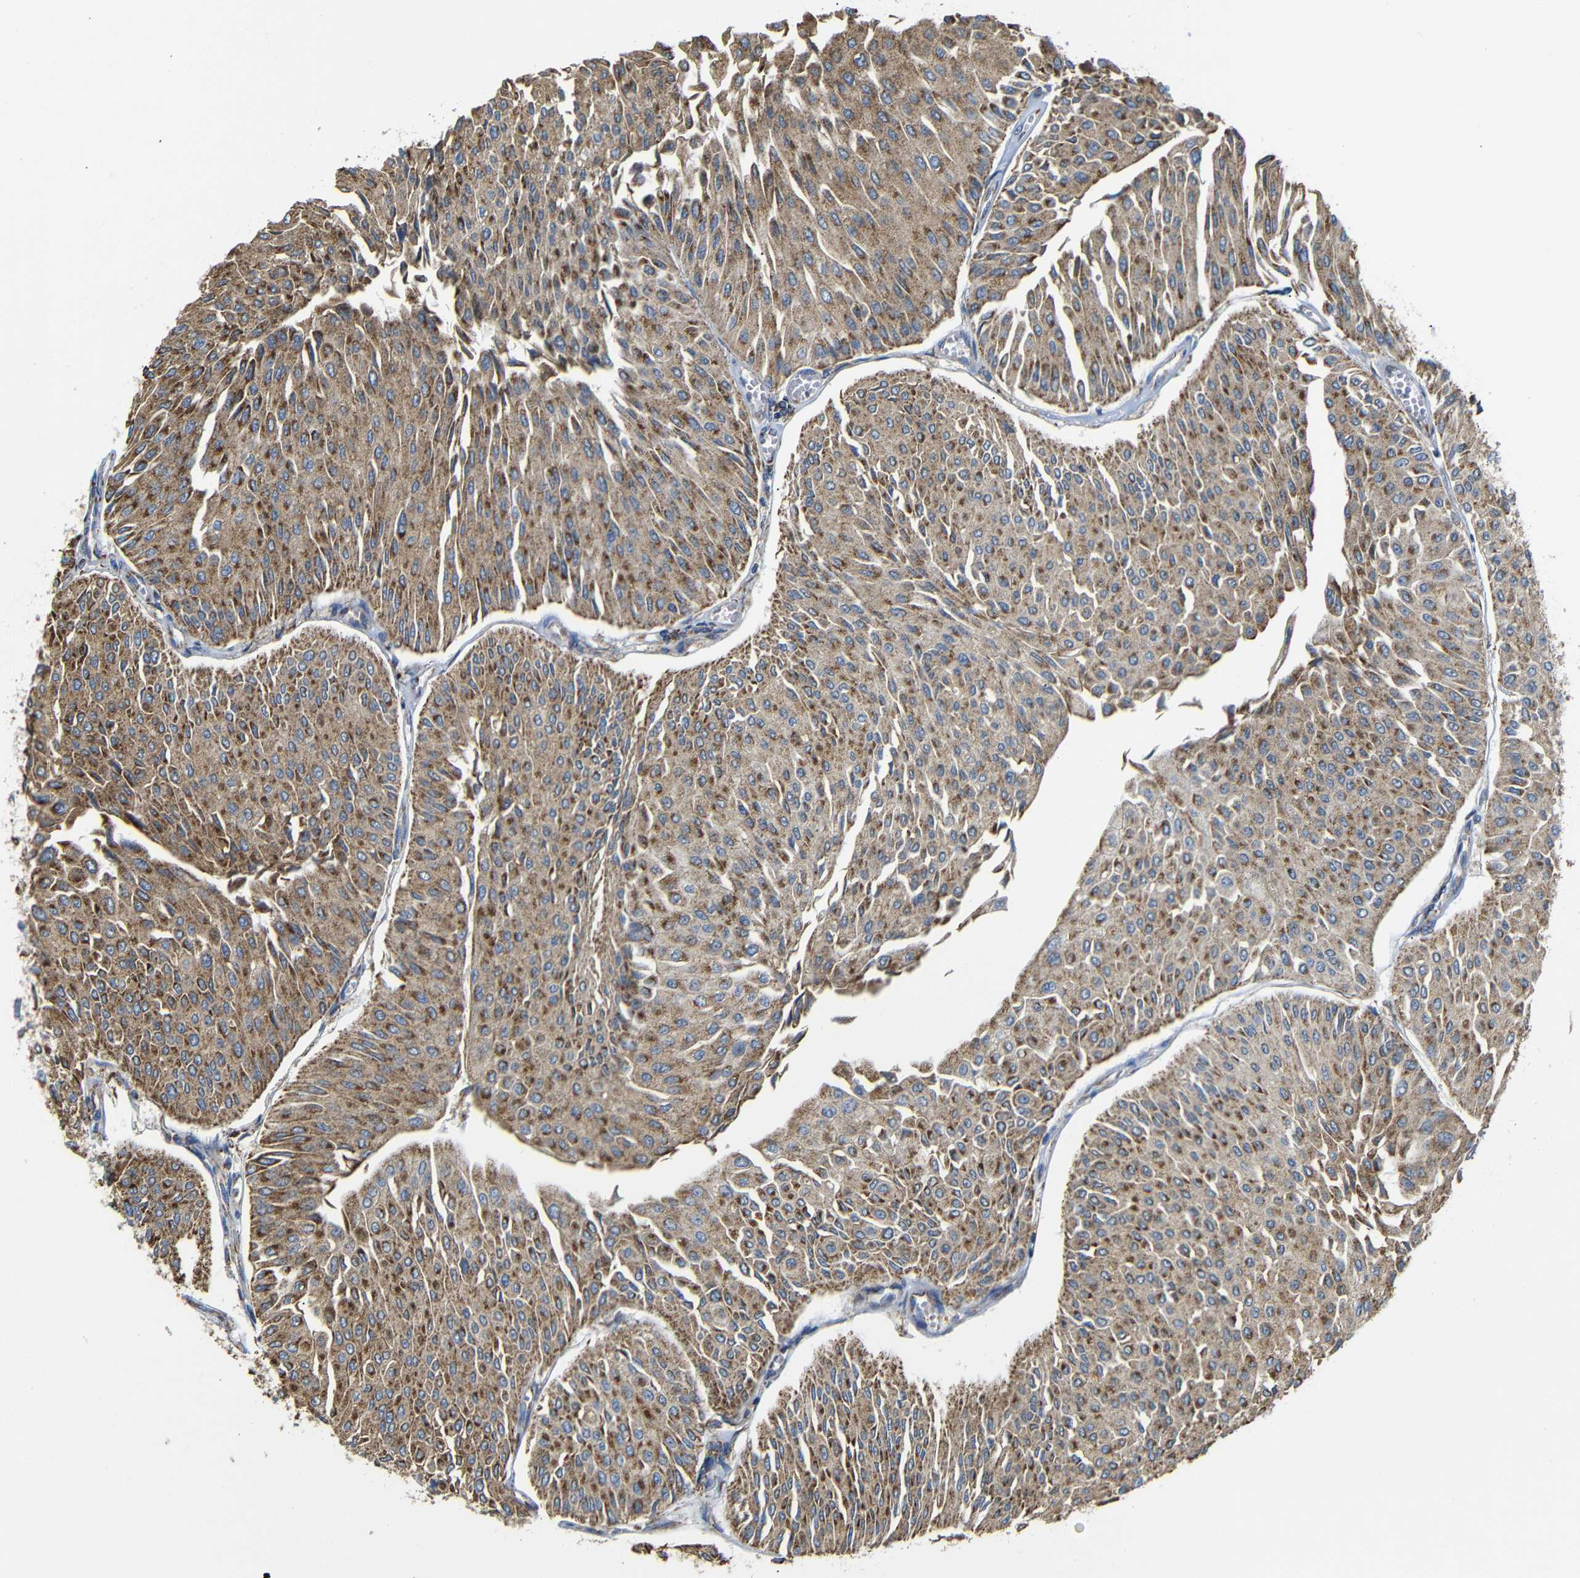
{"staining": {"intensity": "moderate", "quantity": ">75%", "location": "cytoplasmic/membranous"}, "tissue": "urothelial cancer", "cell_type": "Tumor cells", "image_type": "cancer", "snomed": [{"axis": "morphology", "description": "Urothelial carcinoma, Low grade"}, {"axis": "topography", "description": "Urinary bladder"}], "caption": "DAB (3,3'-diaminobenzidine) immunohistochemical staining of urothelial carcinoma (low-grade) shows moderate cytoplasmic/membranous protein expression in approximately >75% of tumor cells.", "gene": "FAM171B", "patient": {"sex": "male", "age": 67}}